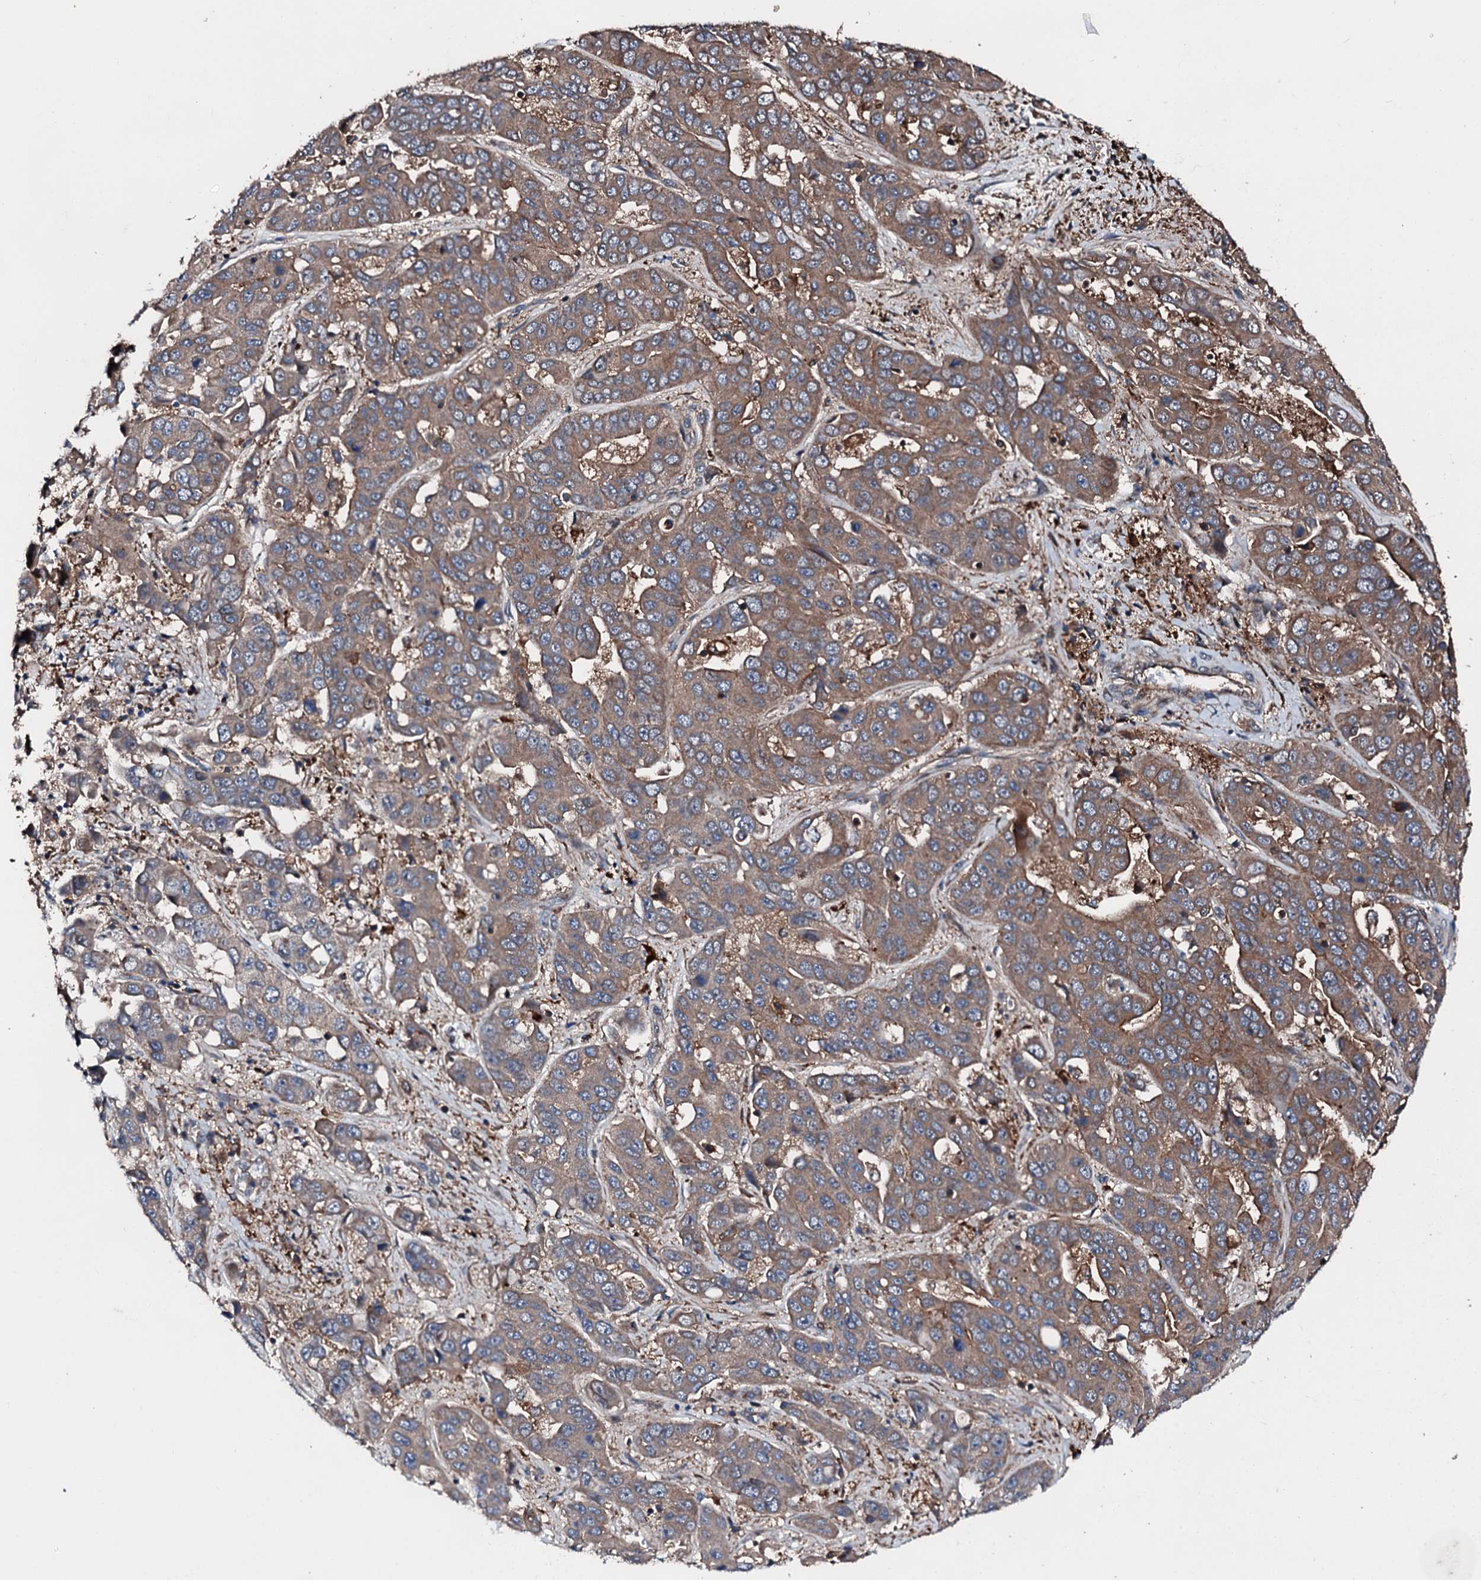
{"staining": {"intensity": "moderate", "quantity": ">75%", "location": "cytoplasmic/membranous"}, "tissue": "liver cancer", "cell_type": "Tumor cells", "image_type": "cancer", "snomed": [{"axis": "morphology", "description": "Cholangiocarcinoma"}, {"axis": "topography", "description": "Liver"}], "caption": "Immunohistochemical staining of liver cancer (cholangiocarcinoma) displays medium levels of moderate cytoplasmic/membranous protein expression in approximately >75% of tumor cells.", "gene": "FGD4", "patient": {"sex": "female", "age": 52}}